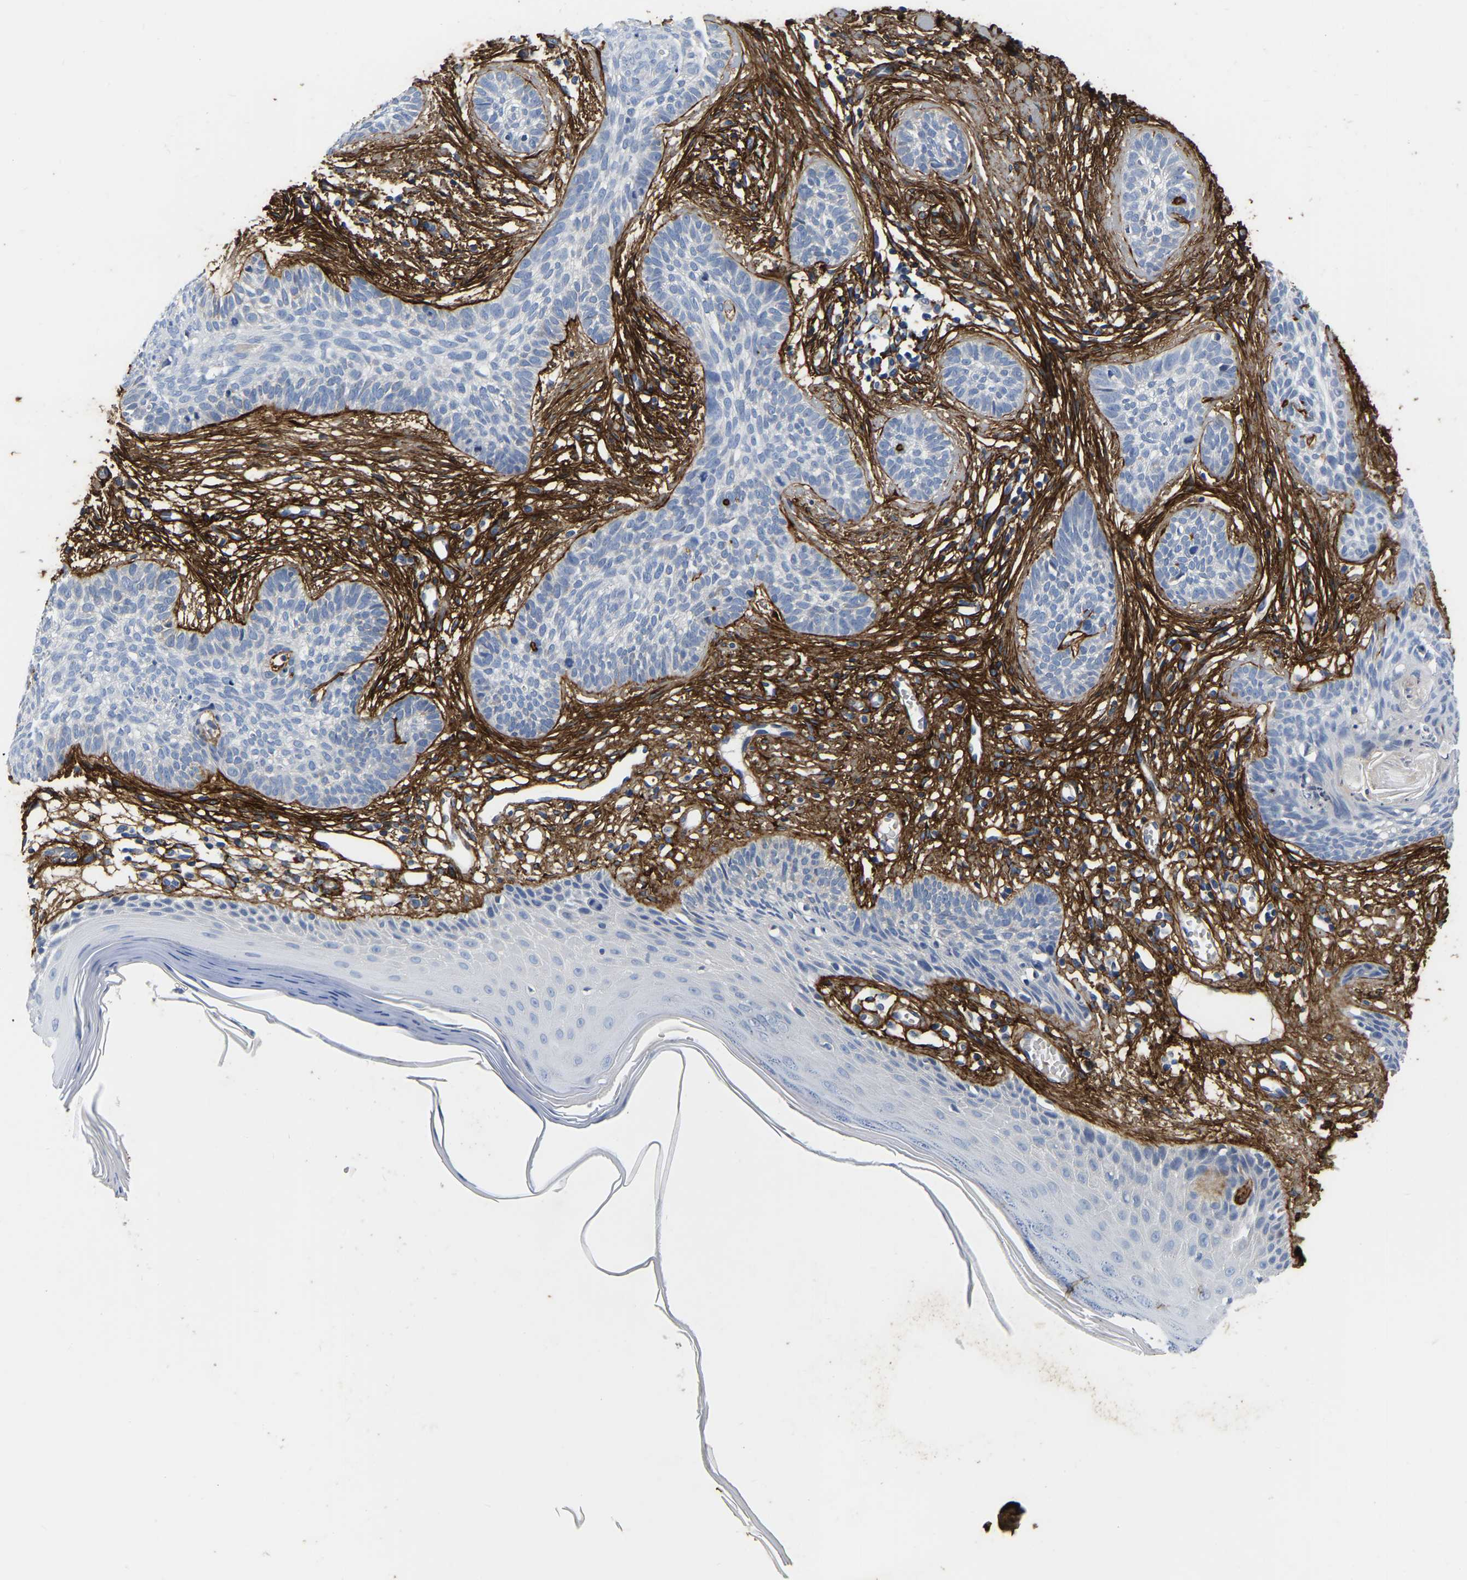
{"staining": {"intensity": "negative", "quantity": "none", "location": "none"}, "tissue": "skin cancer", "cell_type": "Tumor cells", "image_type": "cancer", "snomed": [{"axis": "morphology", "description": "Basal cell carcinoma"}, {"axis": "topography", "description": "Skin"}], "caption": "Basal cell carcinoma (skin) was stained to show a protein in brown. There is no significant staining in tumor cells.", "gene": "COL6A1", "patient": {"sex": "female", "age": 59}}